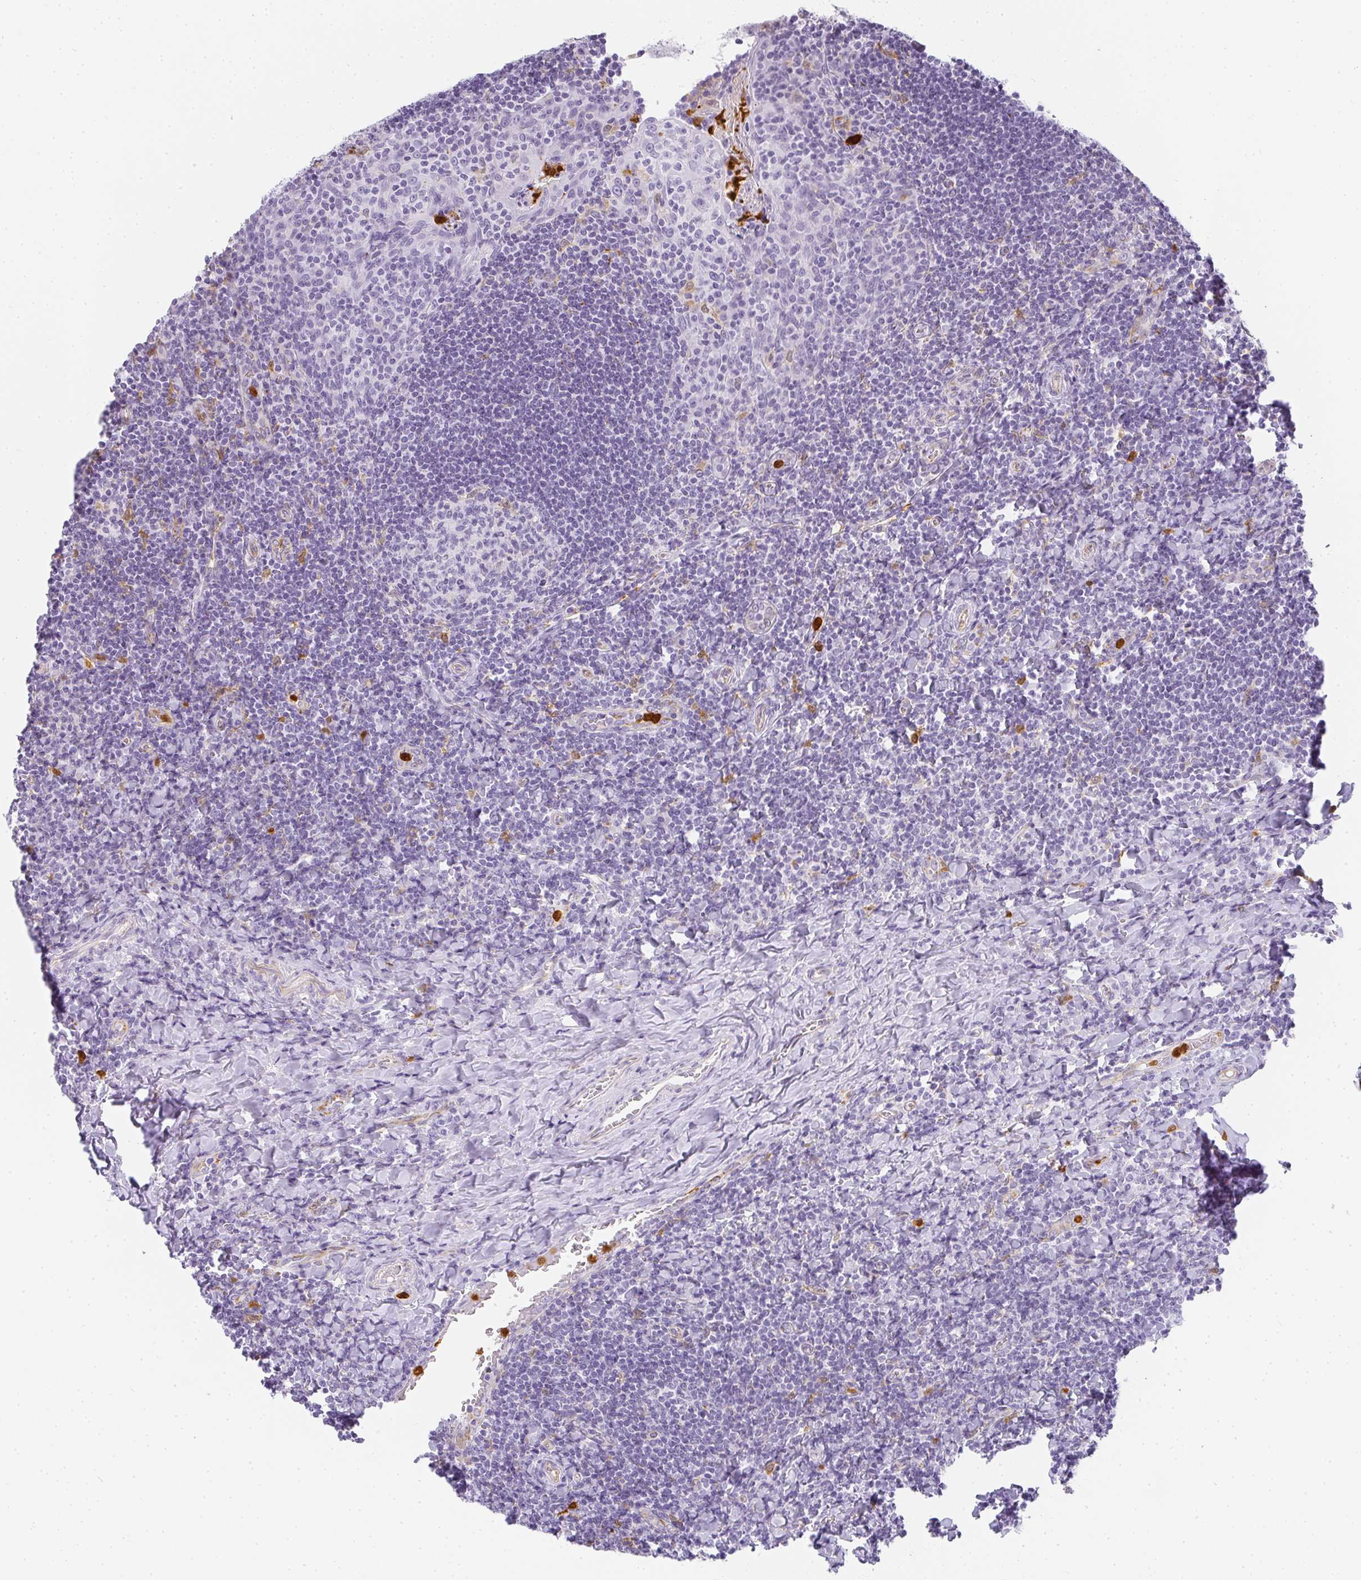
{"staining": {"intensity": "negative", "quantity": "none", "location": "none"}, "tissue": "tonsil", "cell_type": "Germinal center cells", "image_type": "normal", "snomed": [{"axis": "morphology", "description": "Normal tissue, NOS"}, {"axis": "topography", "description": "Tonsil"}], "caption": "Immunohistochemical staining of unremarkable human tonsil displays no significant positivity in germinal center cells. (DAB (3,3'-diaminobenzidine) IHC, high magnification).", "gene": "HK3", "patient": {"sex": "male", "age": 17}}